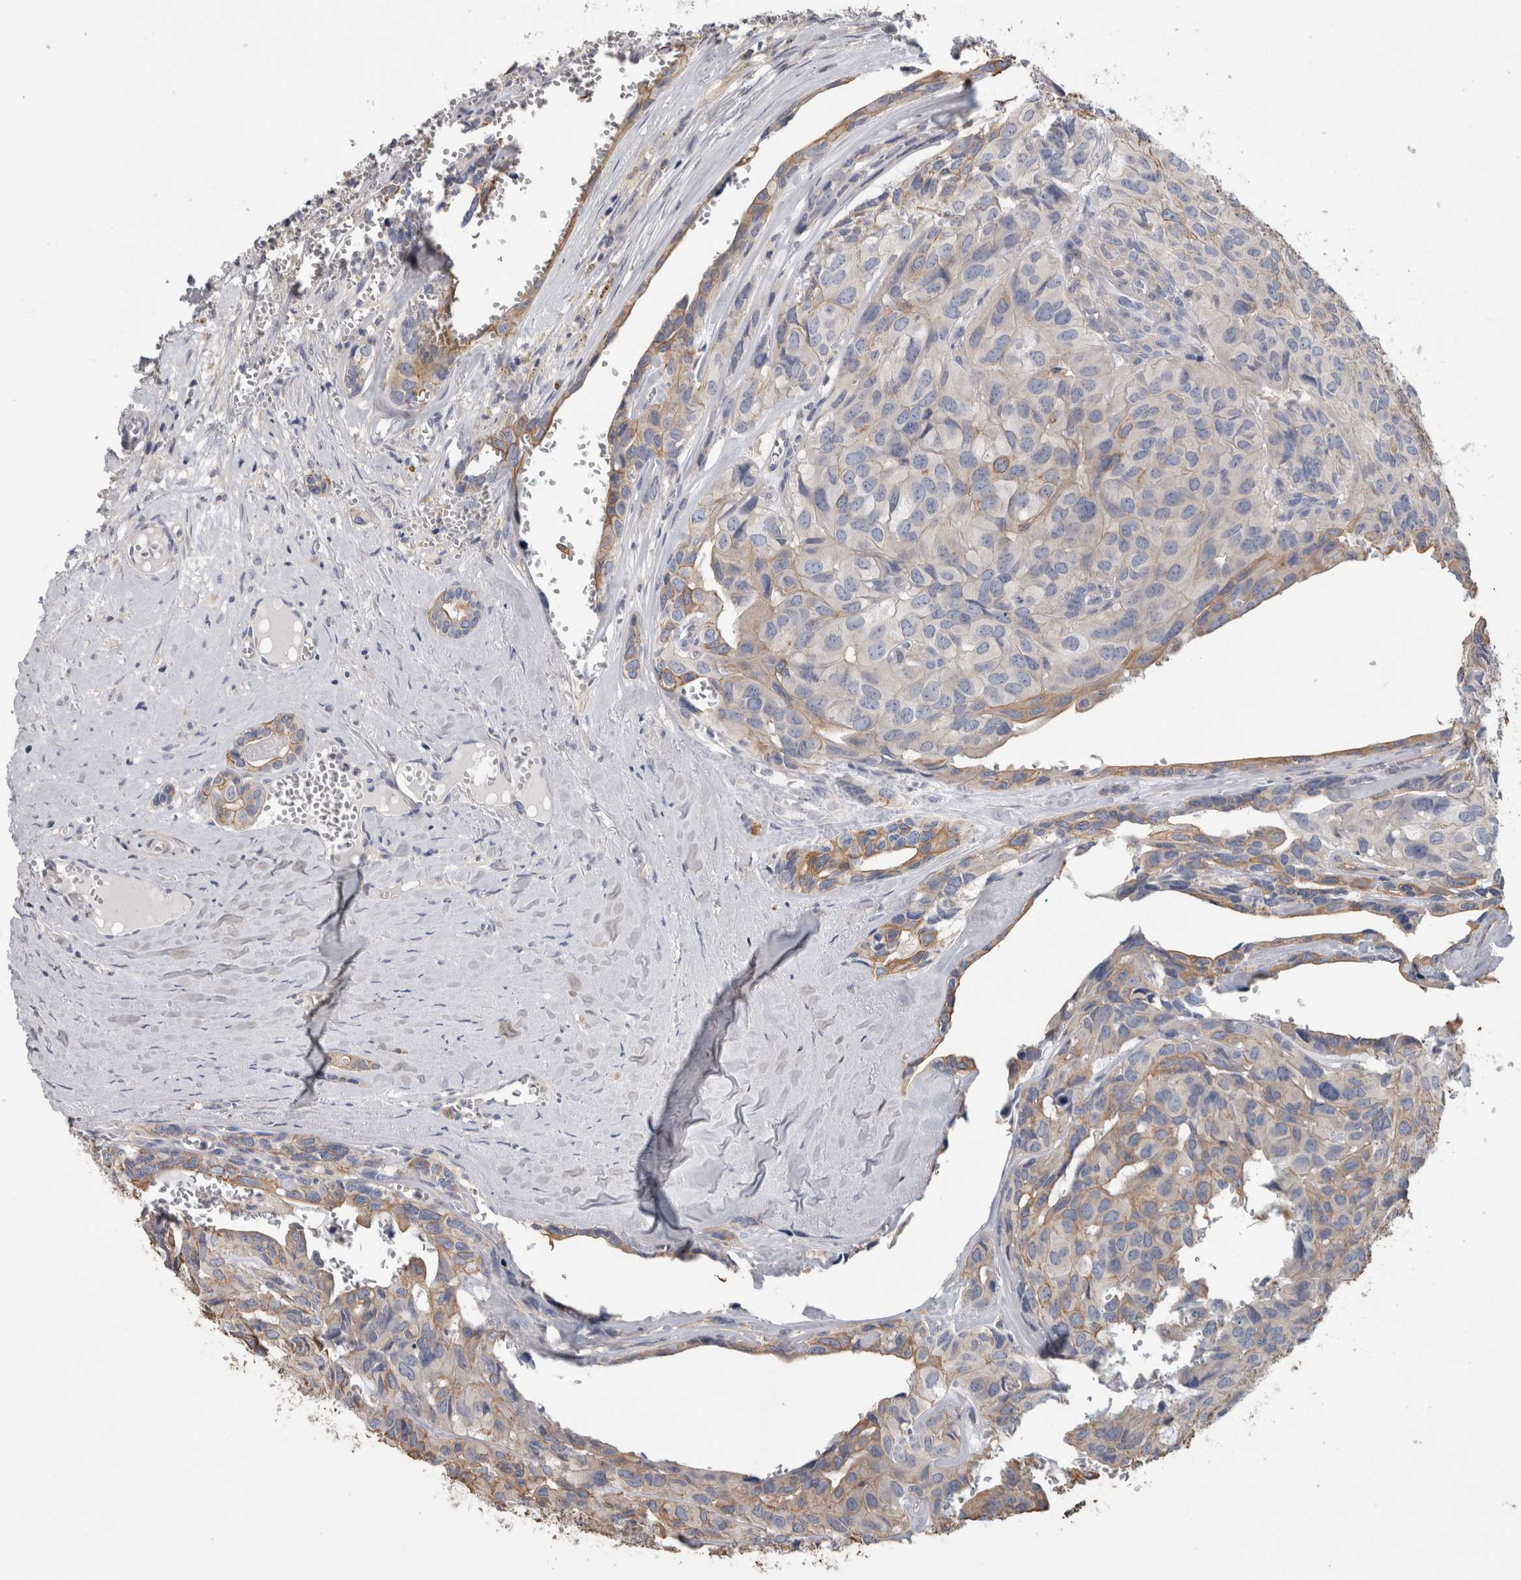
{"staining": {"intensity": "weak", "quantity": "25%-75%", "location": "cytoplasmic/membranous"}, "tissue": "head and neck cancer", "cell_type": "Tumor cells", "image_type": "cancer", "snomed": [{"axis": "morphology", "description": "Adenocarcinoma, NOS"}, {"axis": "topography", "description": "Salivary gland, NOS"}, {"axis": "topography", "description": "Head-Neck"}], "caption": "This histopathology image reveals immunohistochemistry (IHC) staining of head and neck adenocarcinoma, with low weak cytoplasmic/membranous expression in about 25%-75% of tumor cells.", "gene": "SCRN1", "patient": {"sex": "female", "age": 76}}